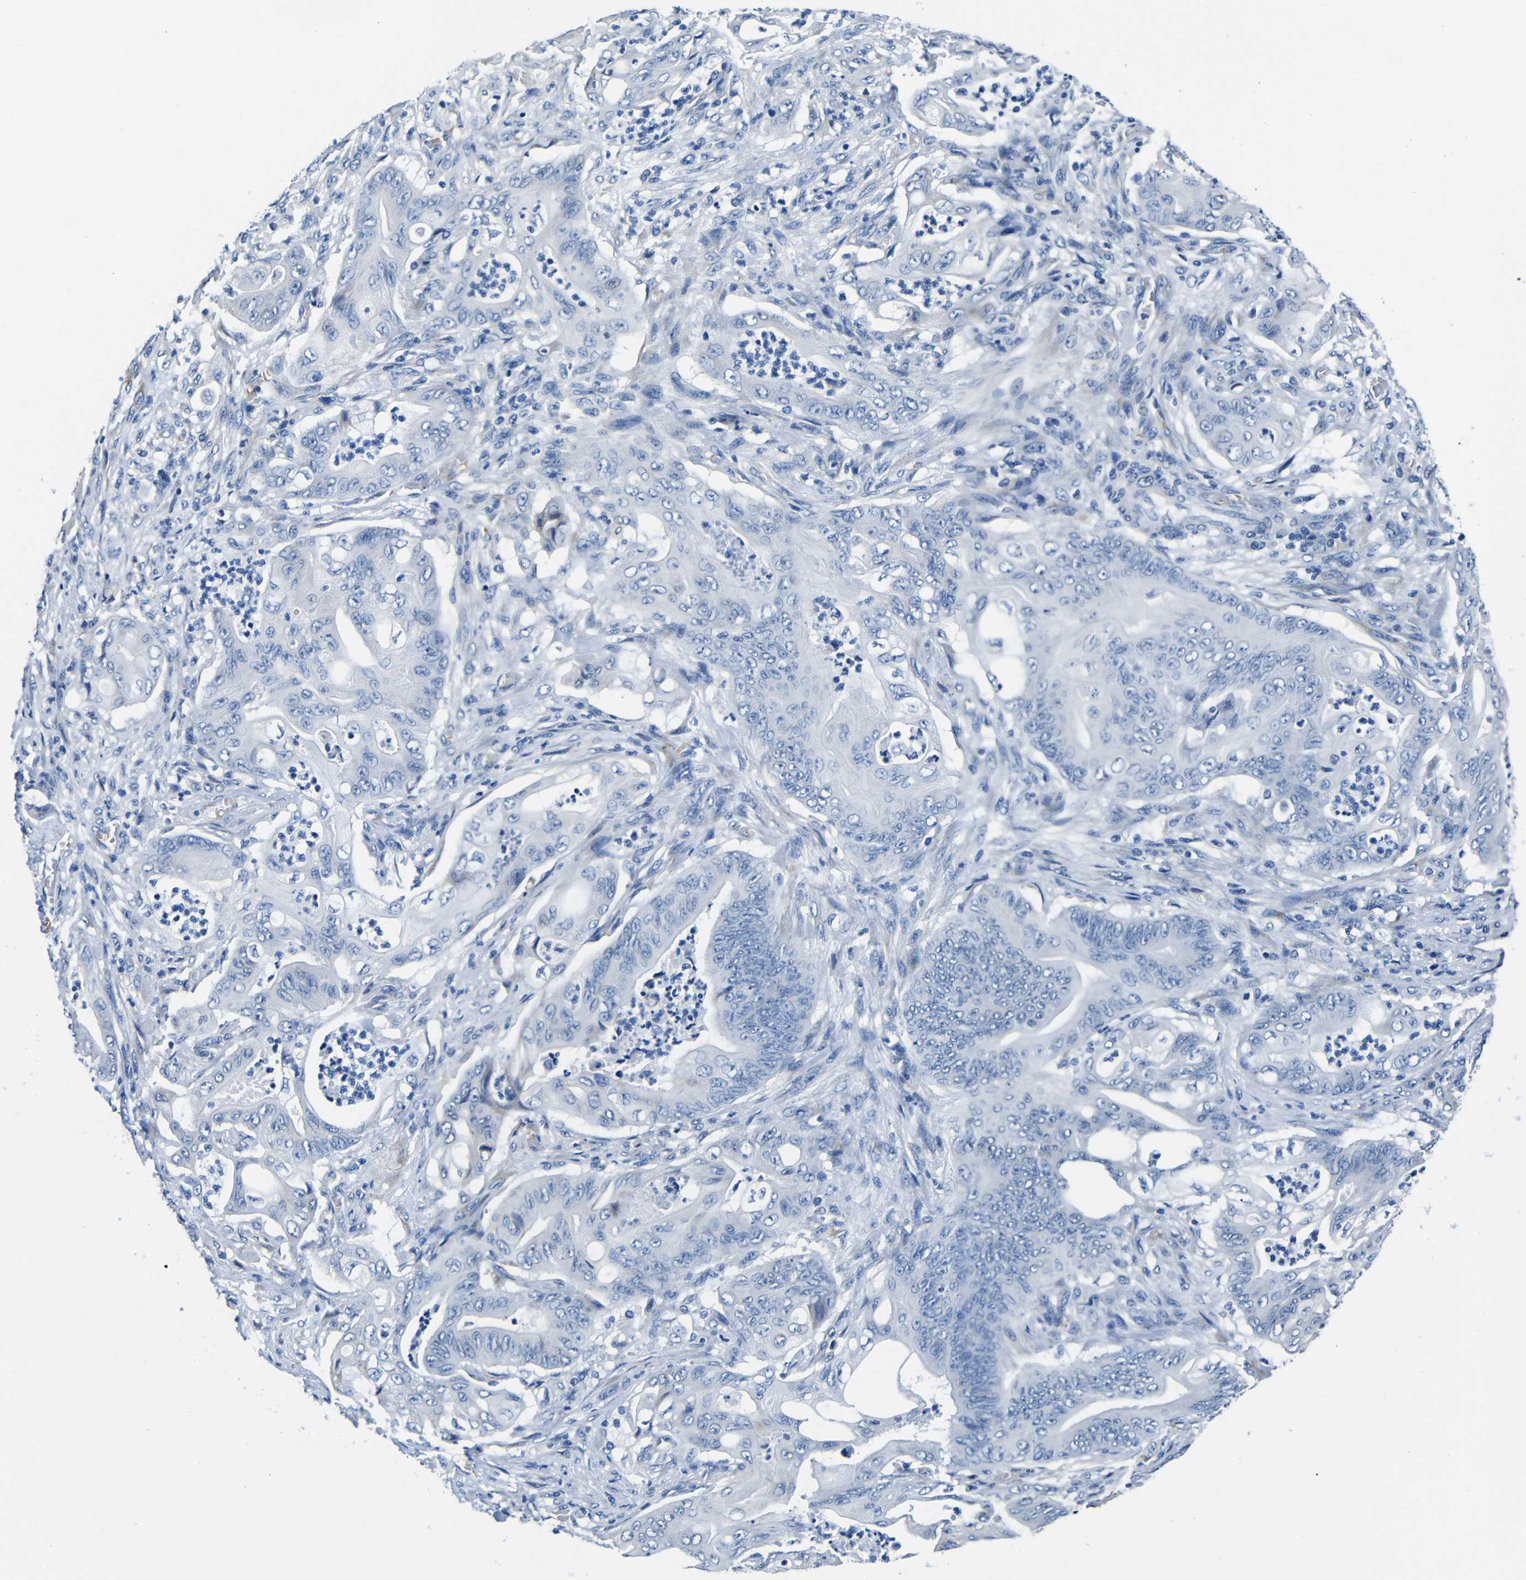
{"staining": {"intensity": "negative", "quantity": "none", "location": "none"}, "tissue": "stomach cancer", "cell_type": "Tumor cells", "image_type": "cancer", "snomed": [{"axis": "morphology", "description": "Adenocarcinoma, NOS"}, {"axis": "topography", "description": "Stomach"}], "caption": "An image of adenocarcinoma (stomach) stained for a protein shows no brown staining in tumor cells.", "gene": "TNFAIP1", "patient": {"sex": "female", "age": 73}}